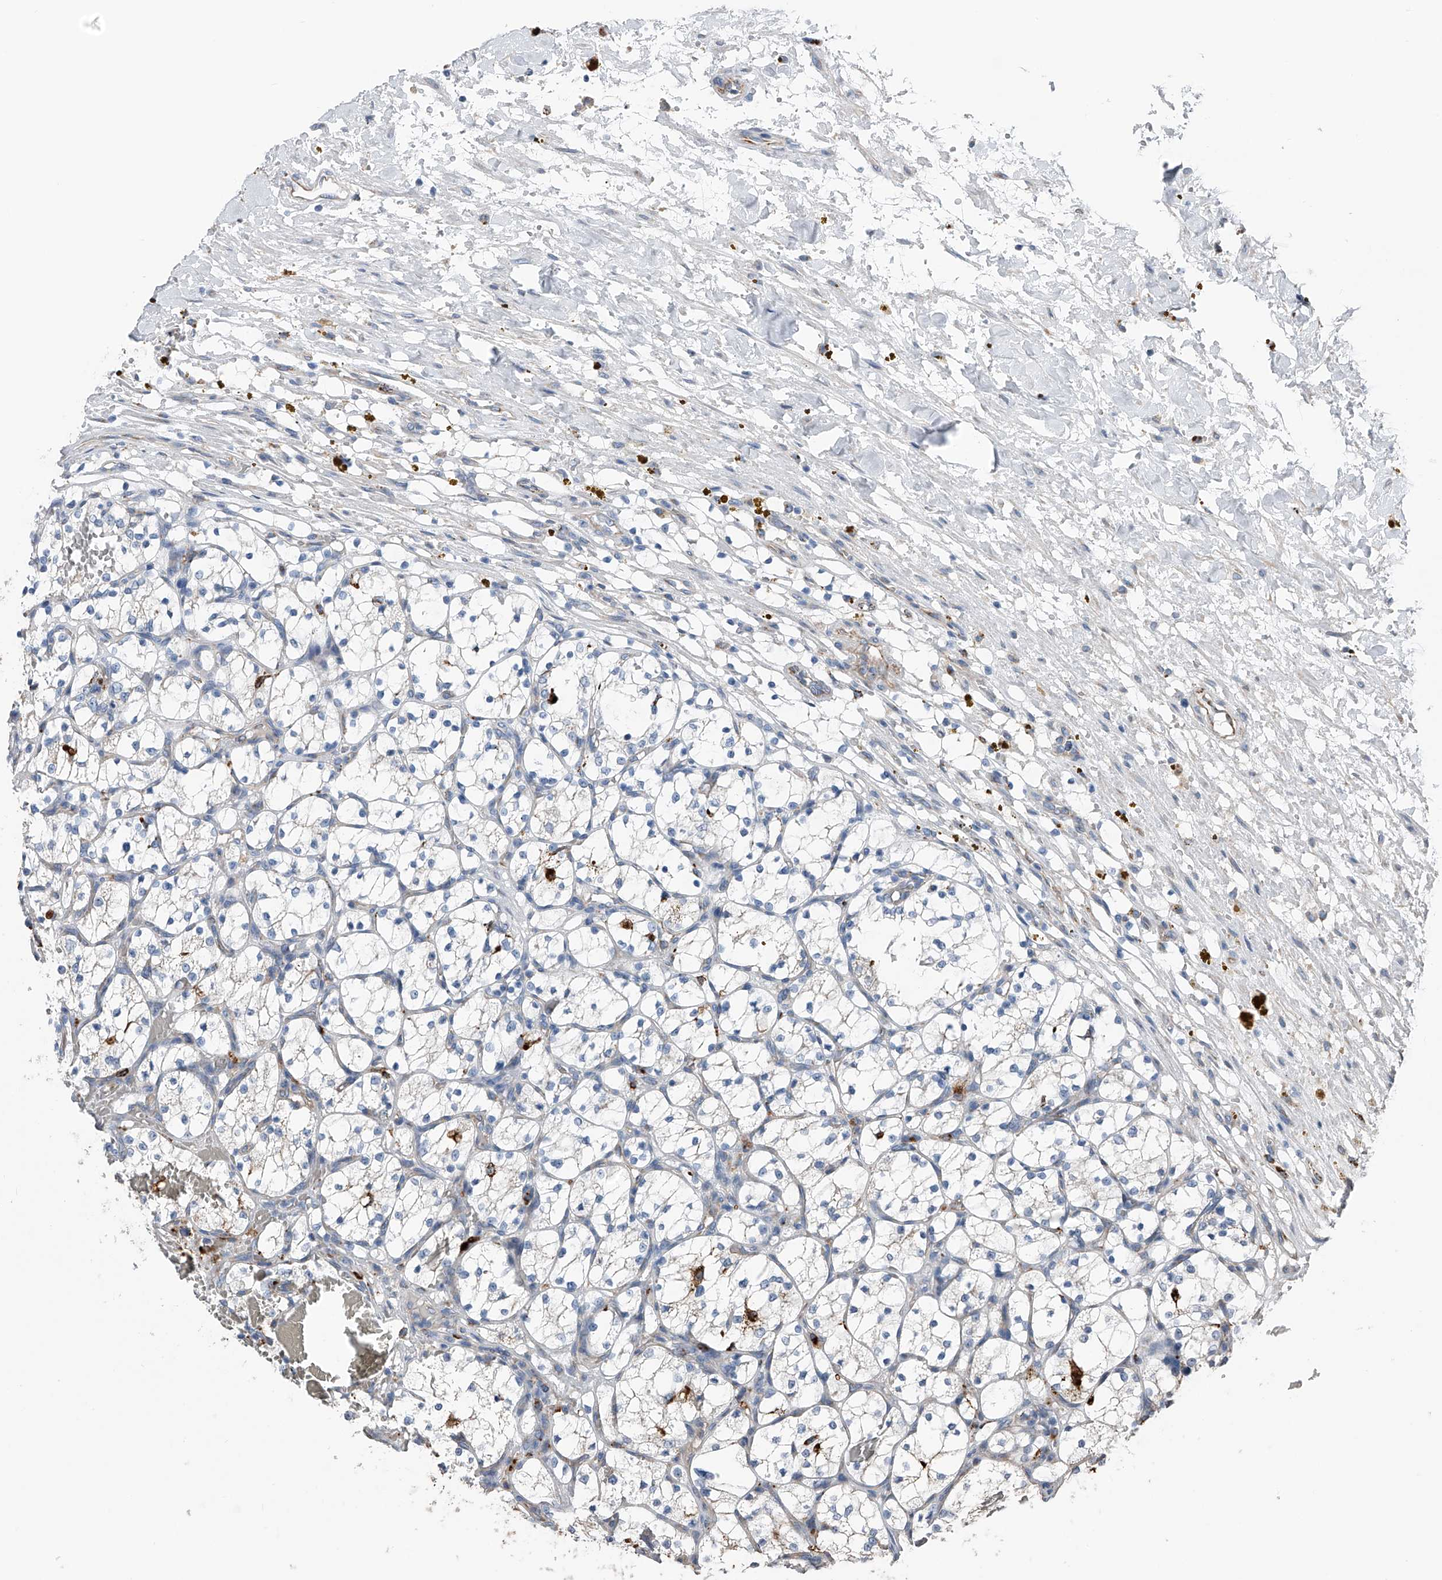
{"staining": {"intensity": "negative", "quantity": "none", "location": "none"}, "tissue": "renal cancer", "cell_type": "Tumor cells", "image_type": "cancer", "snomed": [{"axis": "morphology", "description": "Adenocarcinoma, NOS"}, {"axis": "topography", "description": "Kidney"}], "caption": "A photomicrograph of human renal cancer is negative for staining in tumor cells. Nuclei are stained in blue.", "gene": "ZNF772", "patient": {"sex": "female", "age": 69}}